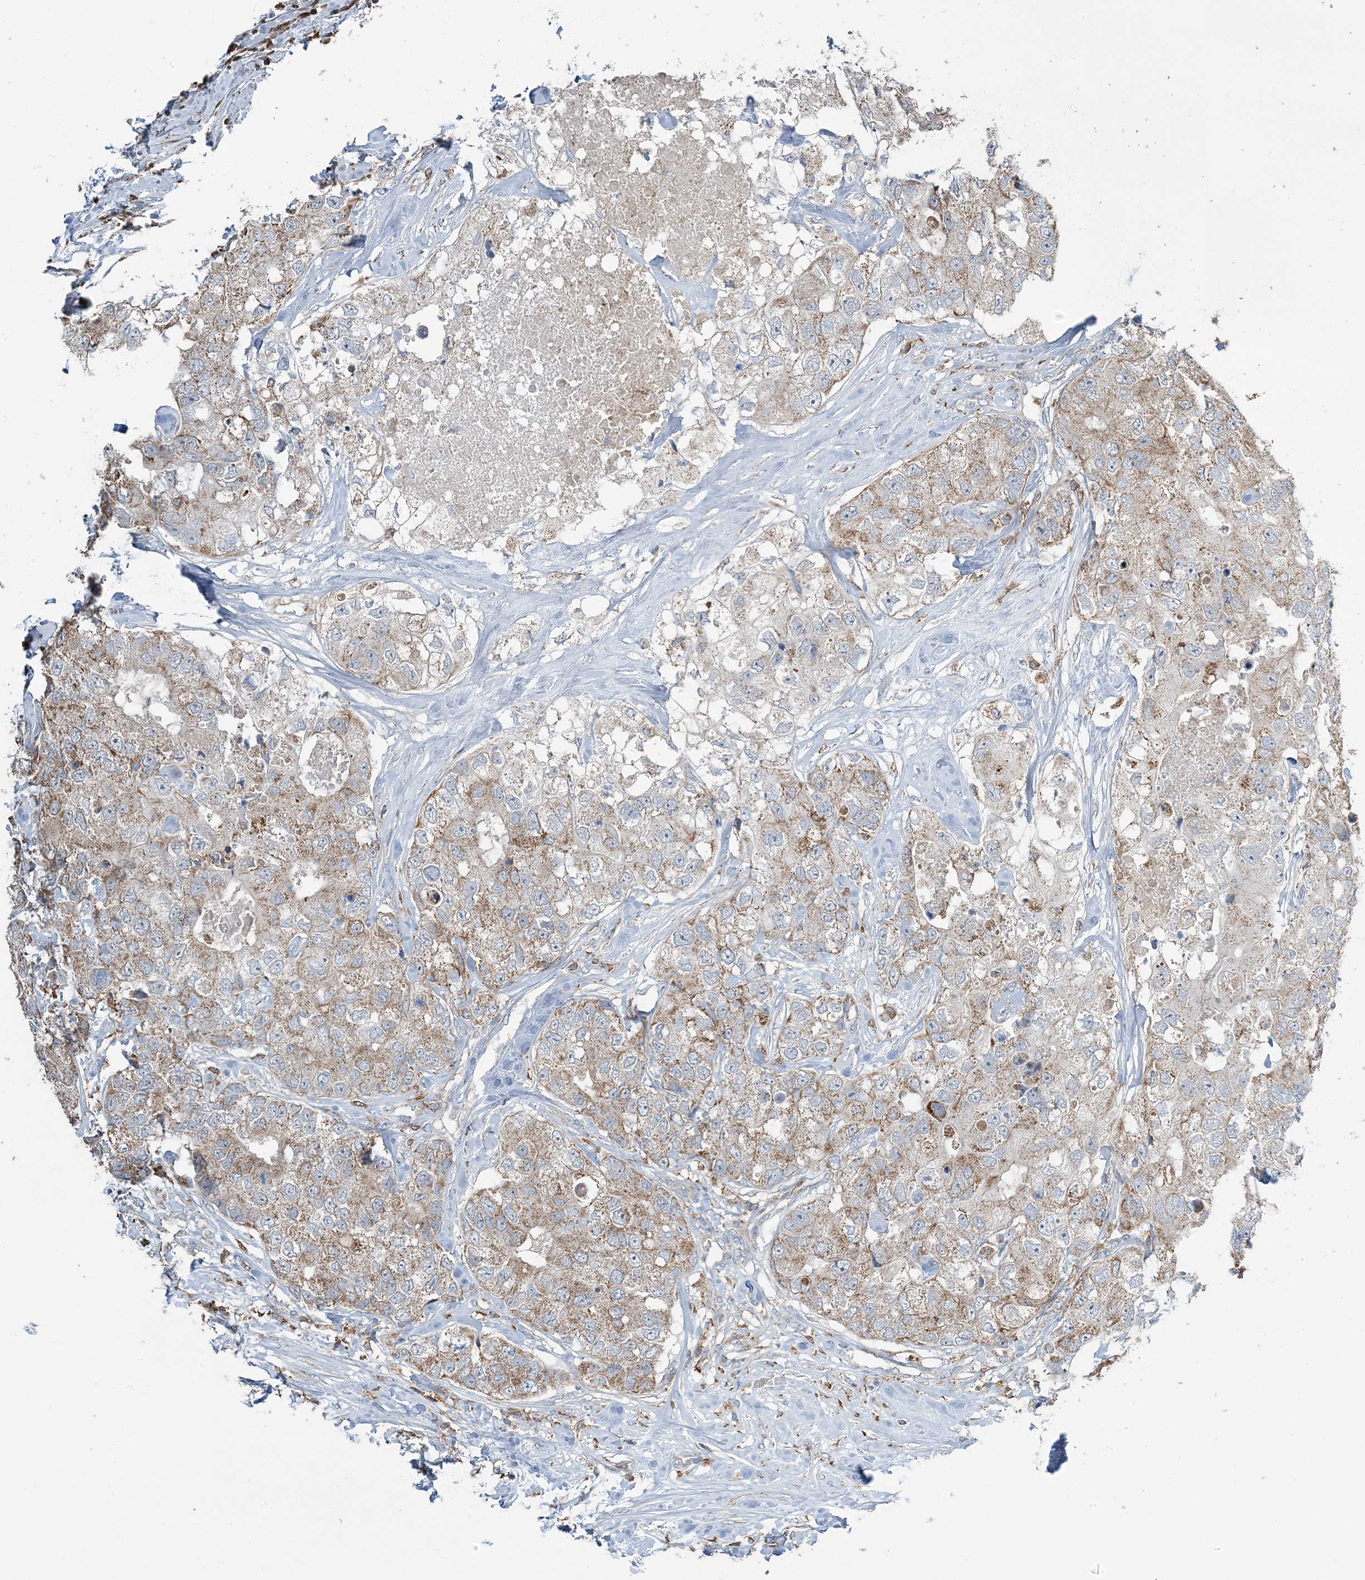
{"staining": {"intensity": "moderate", "quantity": ">75%", "location": "cytoplasmic/membranous"}, "tissue": "breast cancer", "cell_type": "Tumor cells", "image_type": "cancer", "snomed": [{"axis": "morphology", "description": "Duct carcinoma"}, {"axis": "topography", "description": "Breast"}], "caption": "A high-resolution image shows IHC staining of invasive ductal carcinoma (breast), which exhibits moderate cytoplasmic/membranous staining in approximately >75% of tumor cells. The staining was performed using DAB (3,3'-diaminobenzidine), with brown indicating positive protein expression. Nuclei are stained blue with hematoxylin.", "gene": "TMLHE", "patient": {"sex": "female", "age": 62}}